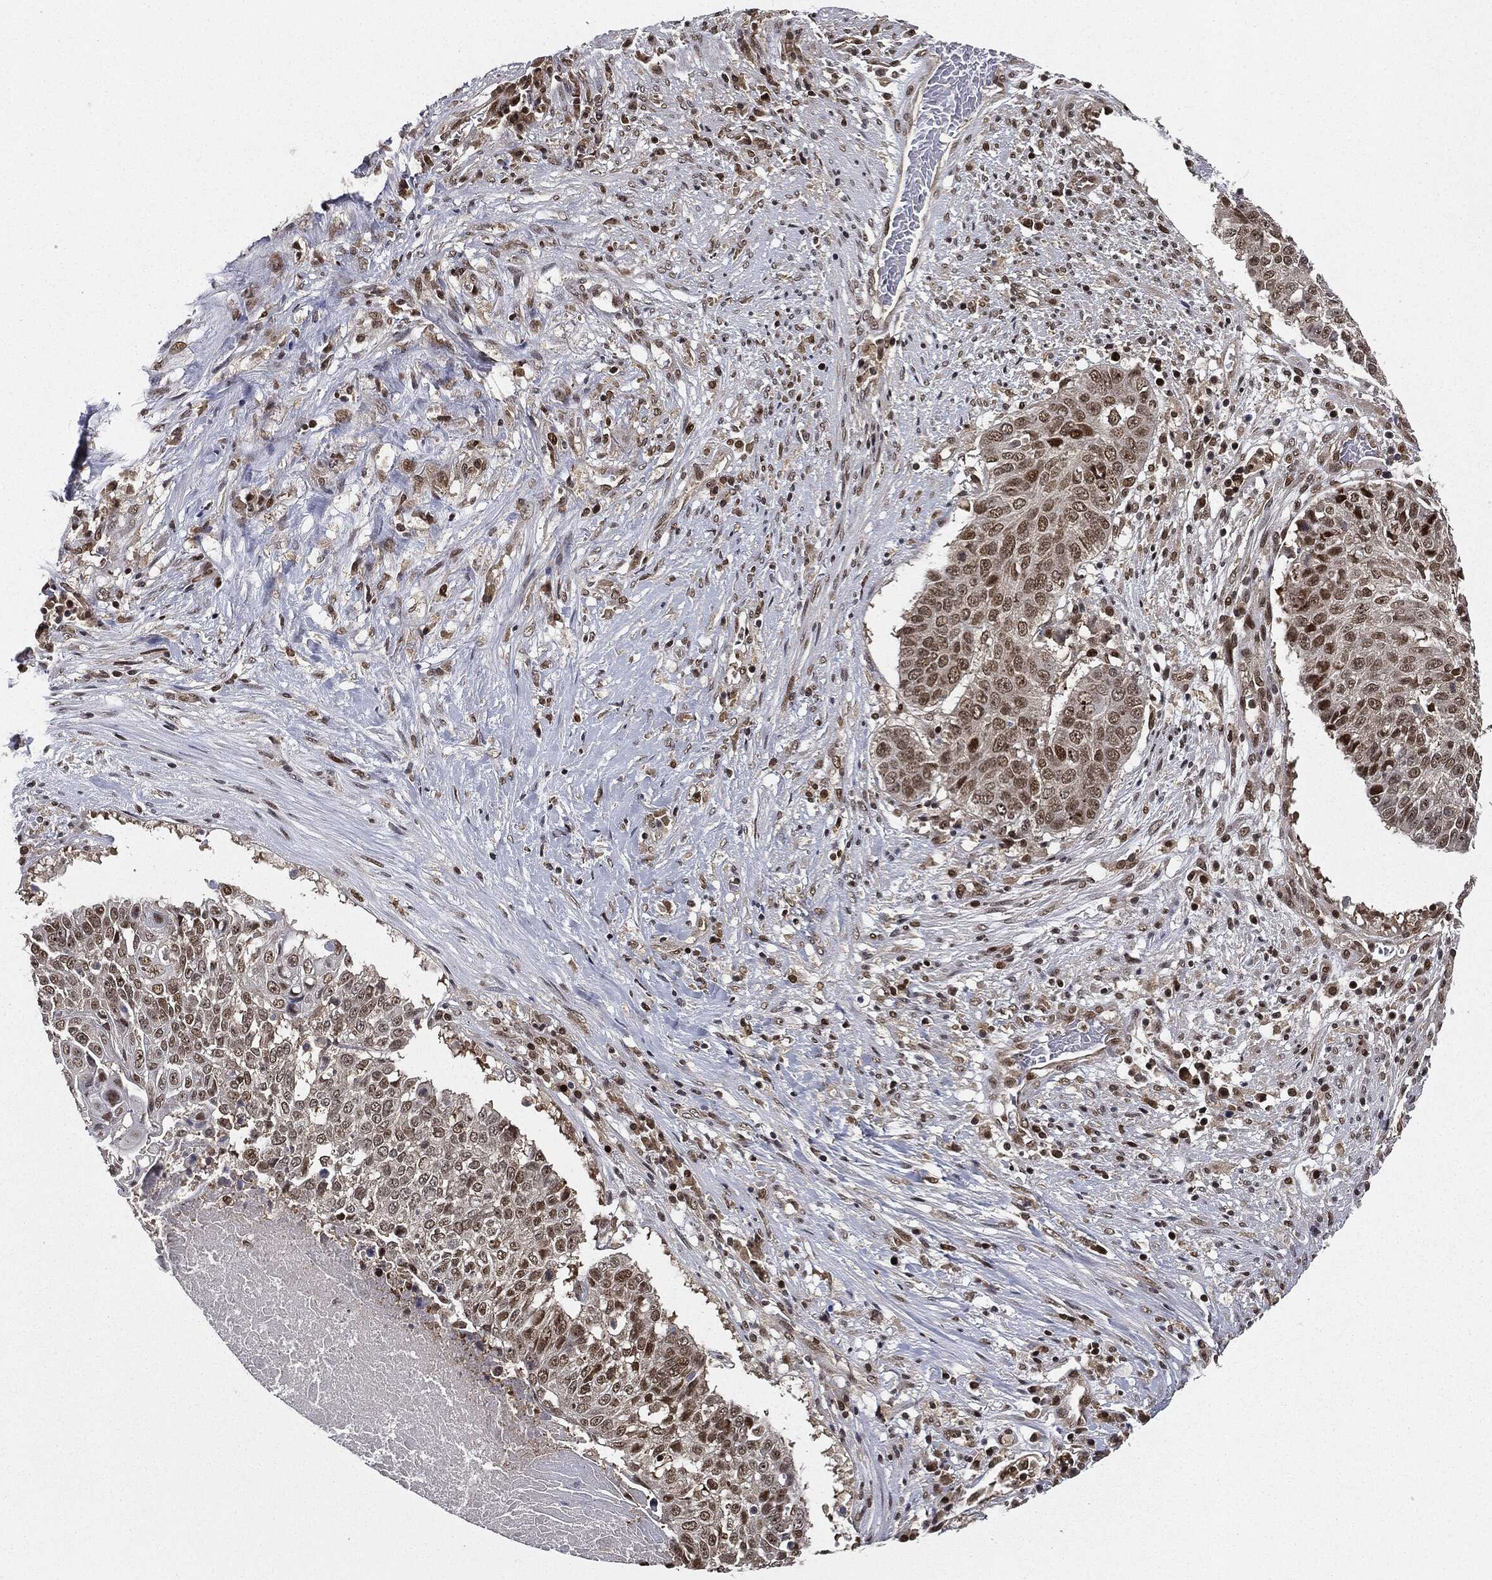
{"staining": {"intensity": "weak", "quantity": "25%-75%", "location": "nuclear"}, "tissue": "lung cancer", "cell_type": "Tumor cells", "image_type": "cancer", "snomed": [{"axis": "morphology", "description": "Squamous cell carcinoma, NOS"}, {"axis": "topography", "description": "Lung"}], "caption": "A low amount of weak nuclear staining is seen in about 25%-75% of tumor cells in lung cancer tissue.", "gene": "TBC1D22A", "patient": {"sex": "male", "age": 64}}